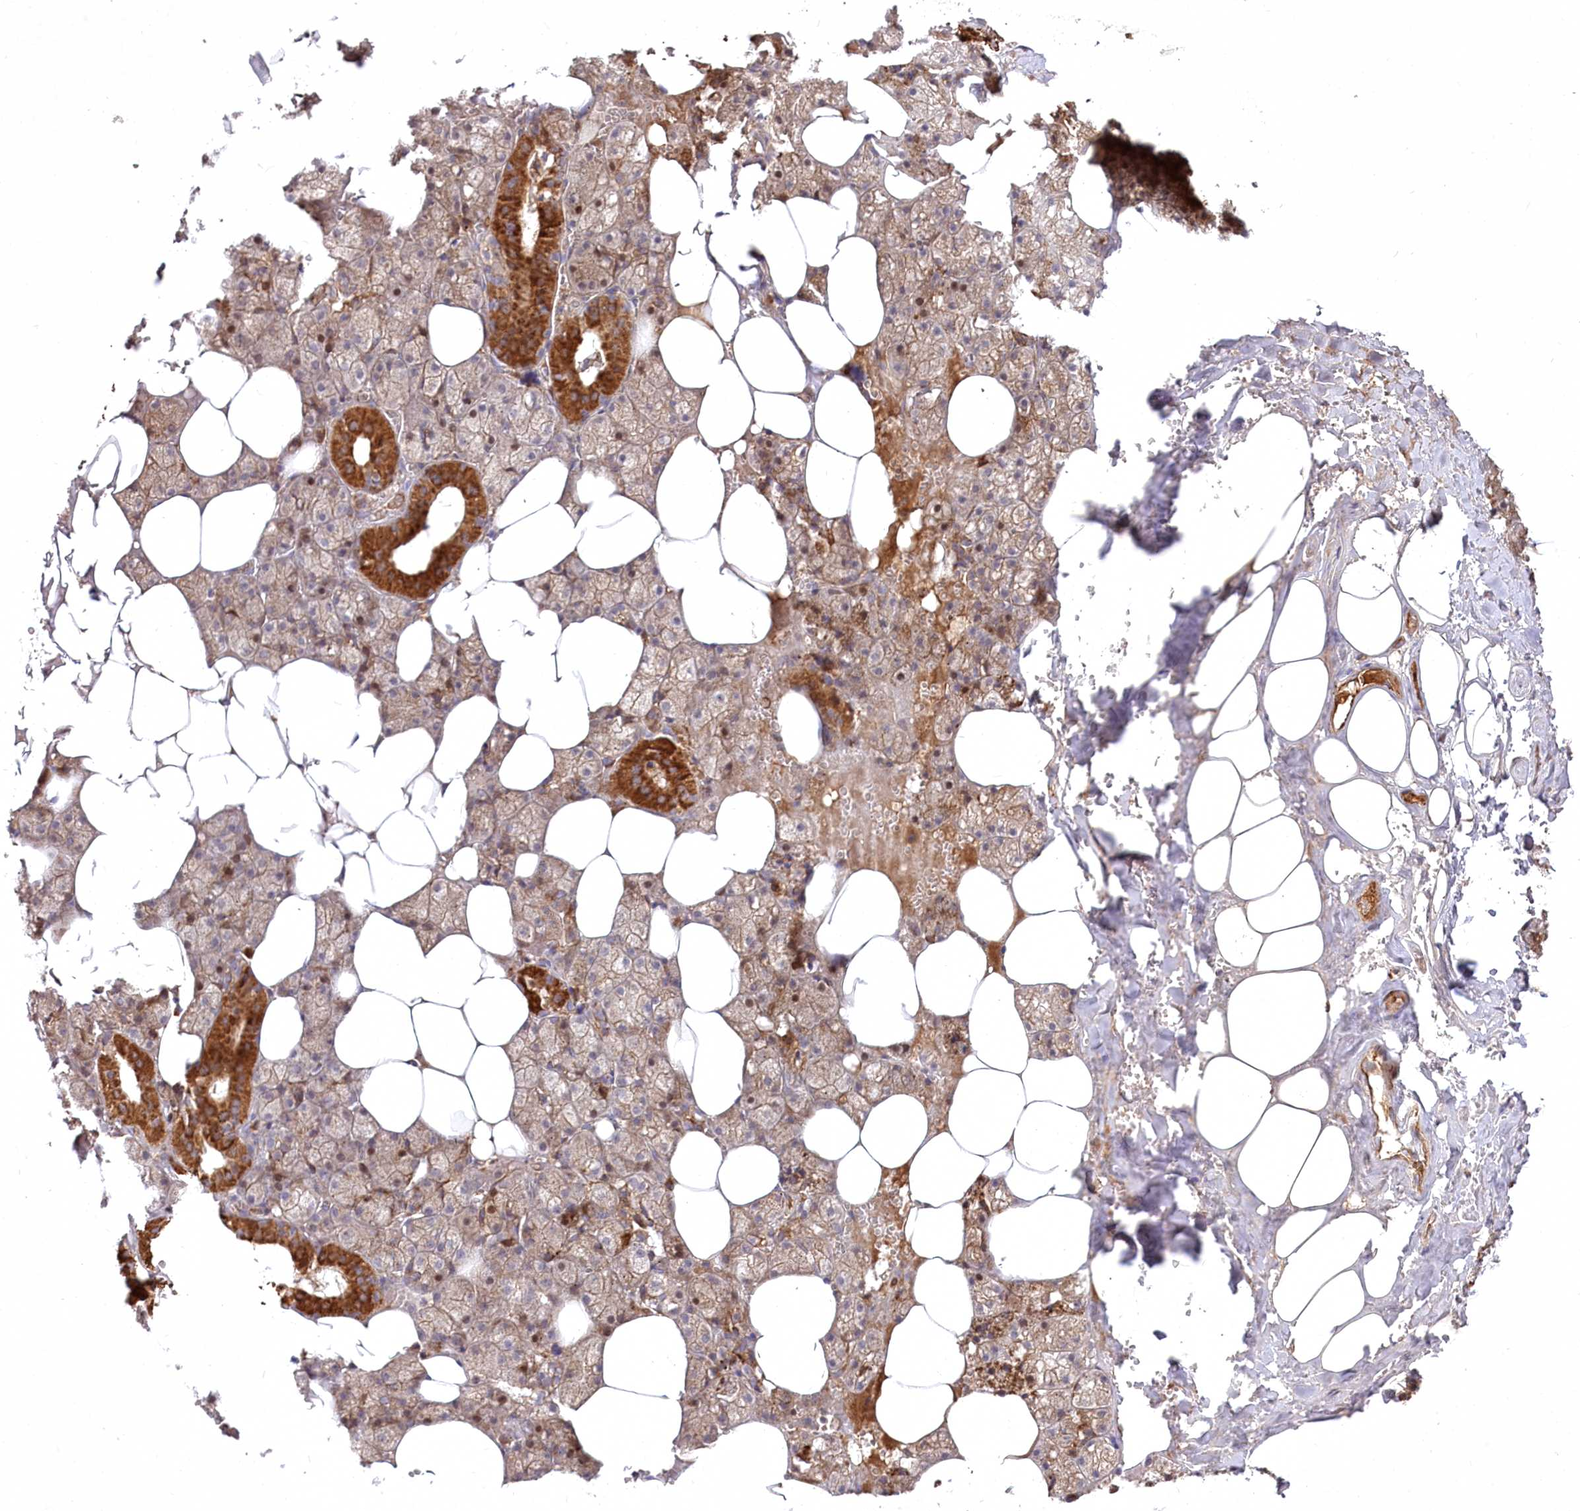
{"staining": {"intensity": "strong", "quantity": "25%-75%", "location": "cytoplasmic/membranous"}, "tissue": "salivary gland", "cell_type": "Glandular cells", "image_type": "normal", "snomed": [{"axis": "morphology", "description": "Normal tissue, NOS"}, {"axis": "topography", "description": "Salivary gland"}], "caption": "Immunohistochemical staining of unremarkable human salivary gland reveals 25%-75% levels of strong cytoplasmic/membranous protein positivity in about 25%-75% of glandular cells.", "gene": "PSTK", "patient": {"sex": "male", "age": 62}}